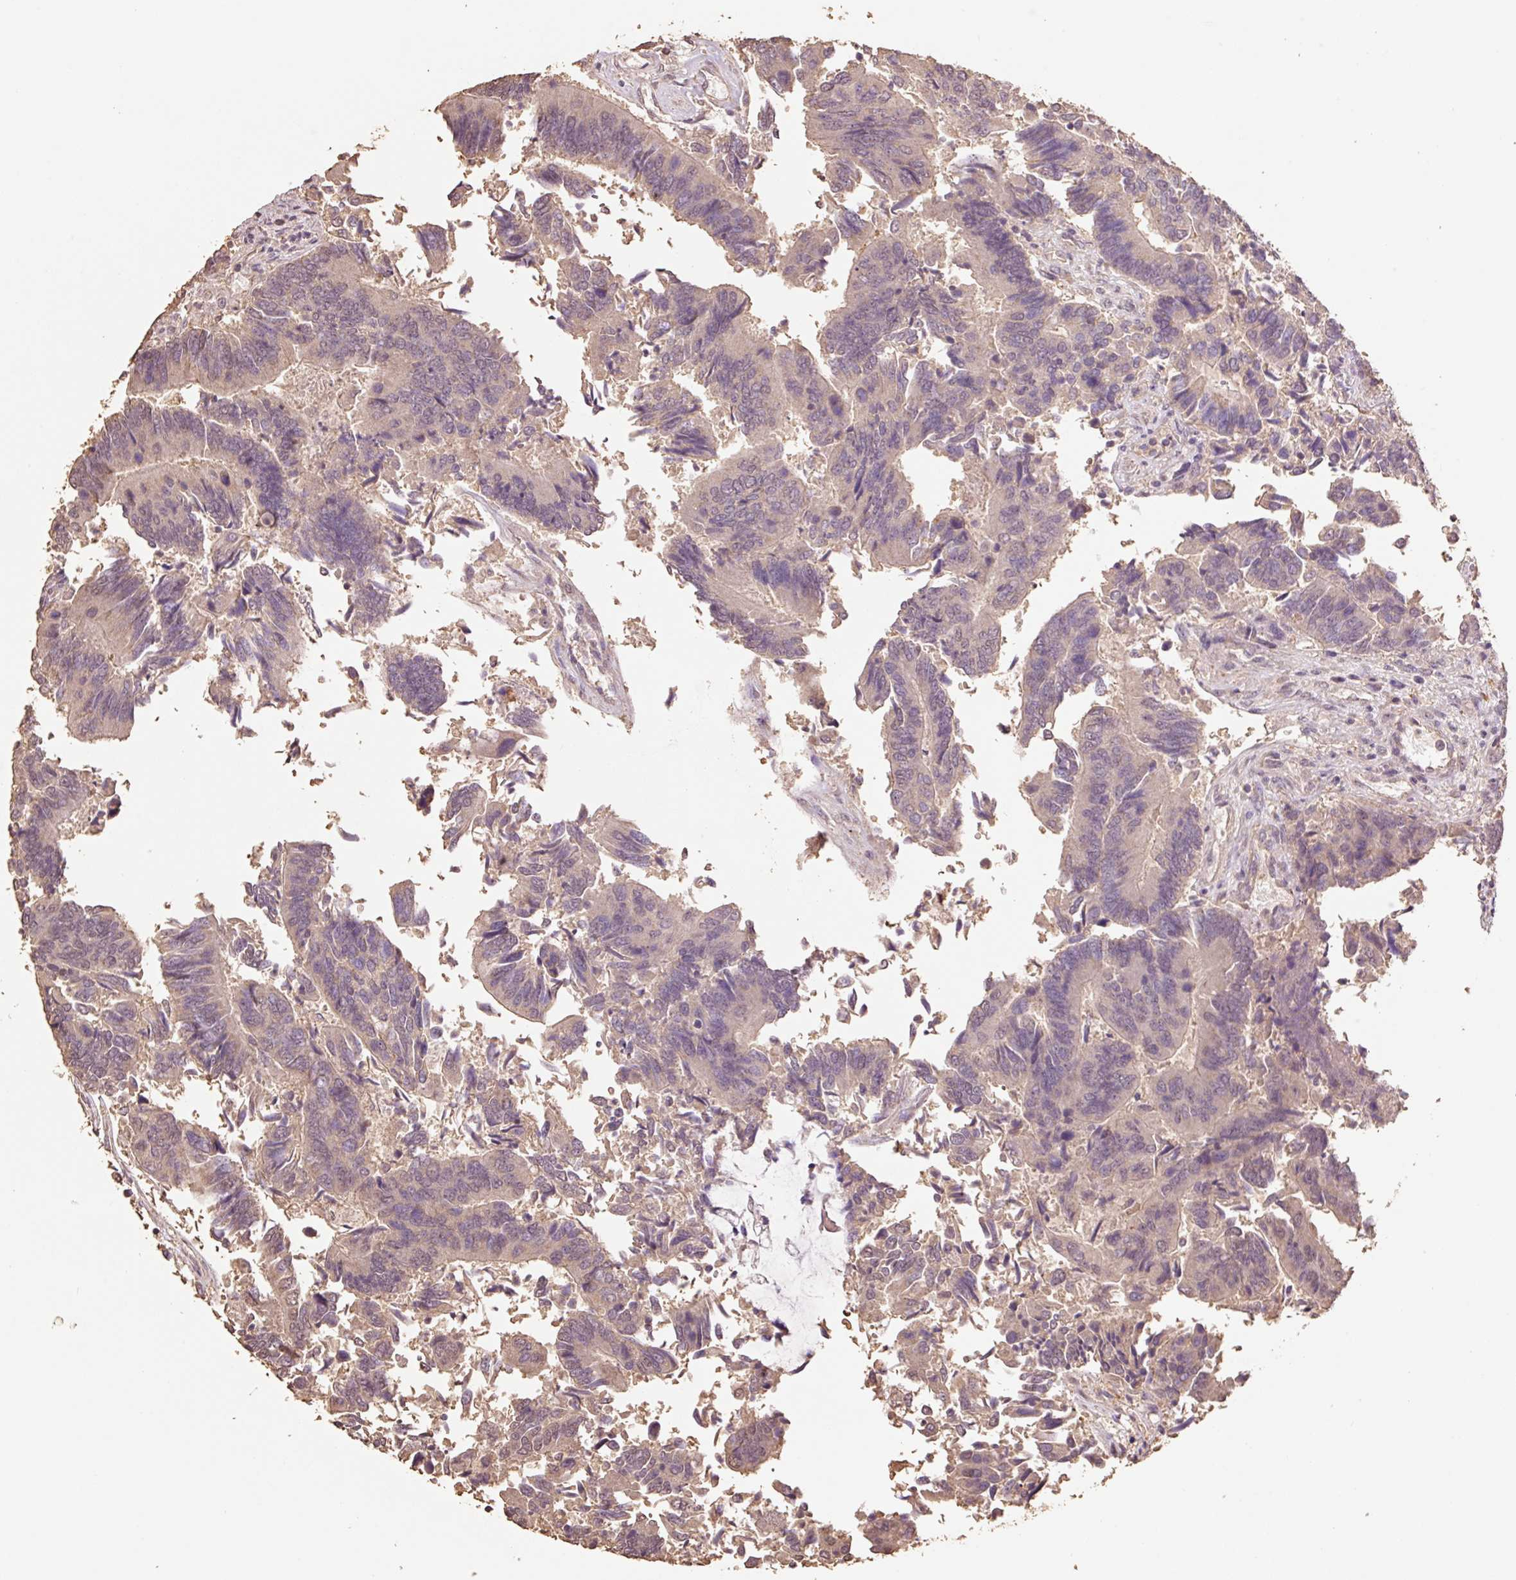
{"staining": {"intensity": "weak", "quantity": ">75%", "location": "cytoplasmic/membranous,nuclear"}, "tissue": "colorectal cancer", "cell_type": "Tumor cells", "image_type": "cancer", "snomed": [{"axis": "morphology", "description": "Adenocarcinoma, NOS"}, {"axis": "topography", "description": "Colon"}], "caption": "Immunohistochemical staining of colorectal cancer shows low levels of weak cytoplasmic/membranous and nuclear protein positivity in about >75% of tumor cells. The staining was performed using DAB (3,3'-diaminobenzidine) to visualize the protein expression in brown, while the nuclei were stained in blue with hematoxylin (Magnification: 20x).", "gene": "HERC2", "patient": {"sex": "female", "age": 67}}